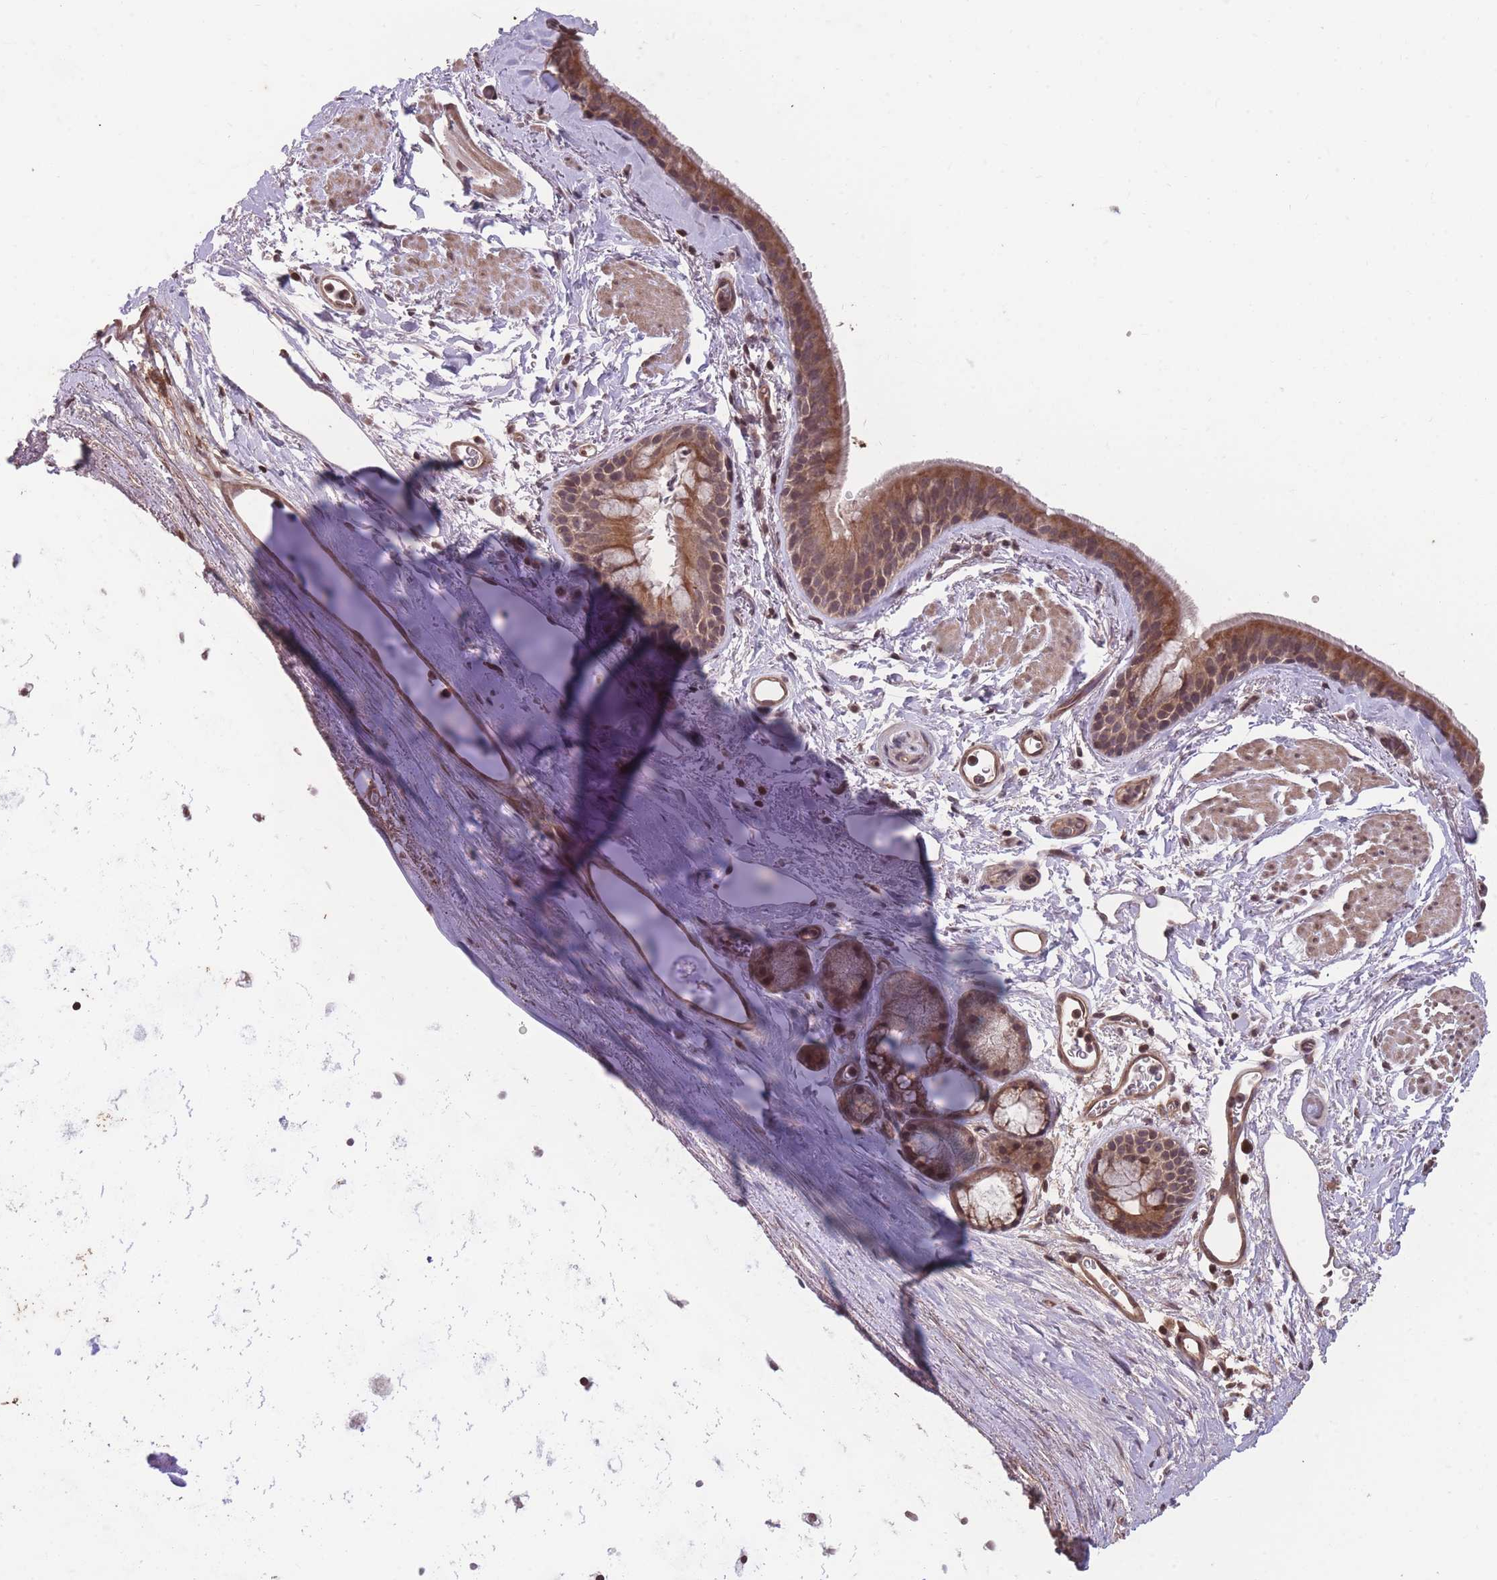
{"staining": {"intensity": "moderate", "quantity": "25%-75%", "location": "cytoplasmic/membranous,nuclear"}, "tissue": "bronchus", "cell_type": "Respiratory epithelial cells", "image_type": "normal", "snomed": [{"axis": "morphology", "description": "Normal tissue, NOS"}, {"axis": "topography", "description": "Lymph node"}, {"axis": "topography", "description": "Cartilage tissue"}, {"axis": "topography", "description": "Bronchus"}], "caption": "Immunohistochemistry (IHC) (DAB) staining of normal bronchus exhibits moderate cytoplasmic/membranous,nuclear protein expression in about 25%-75% of respiratory epithelial cells.", "gene": "GGT5", "patient": {"sex": "female", "age": 70}}